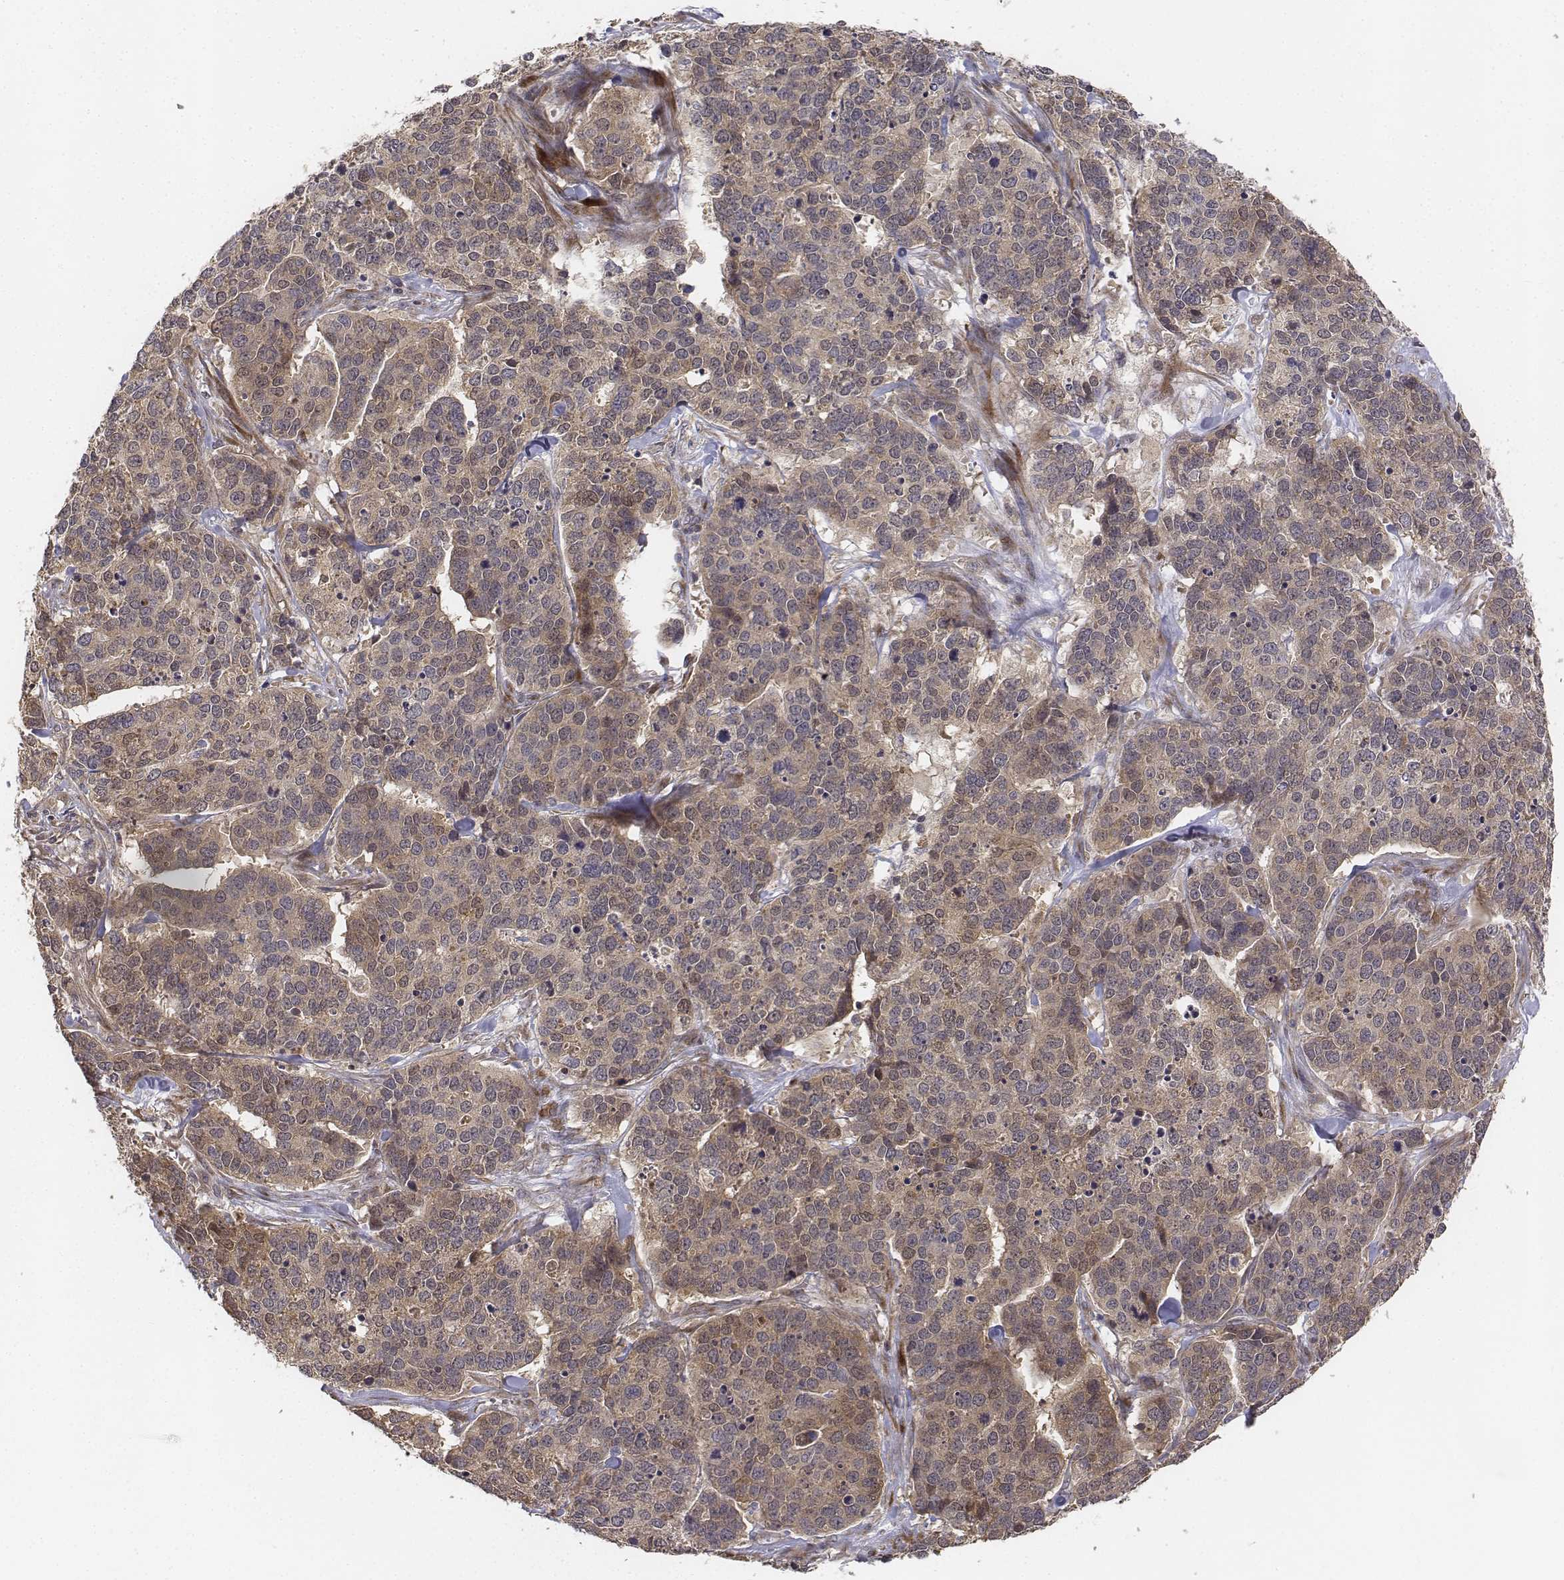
{"staining": {"intensity": "weak", "quantity": ">75%", "location": "cytoplasmic/membranous"}, "tissue": "ovarian cancer", "cell_type": "Tumor cells", "image_type": "cancer", "snomed": [{"axis": "morphology", "description": "Carcinoma, endometroid"}, {"axis": "topography", "description": "Ovary"}], "caption": "Tumor cells exhibit weak cytoplasmic/membranous staining in approximately >75% of cells in ovarian endometroid carcinoma. The staining was performed using DAB (3,3'-diaminobenzidine) to visualize the protein expression in brown, while the nuclei were stained in blue with hematoxylin (Magnification: 20x).", "gene": "FBXO21", "patient": {"sex": "female", "age": 65}}